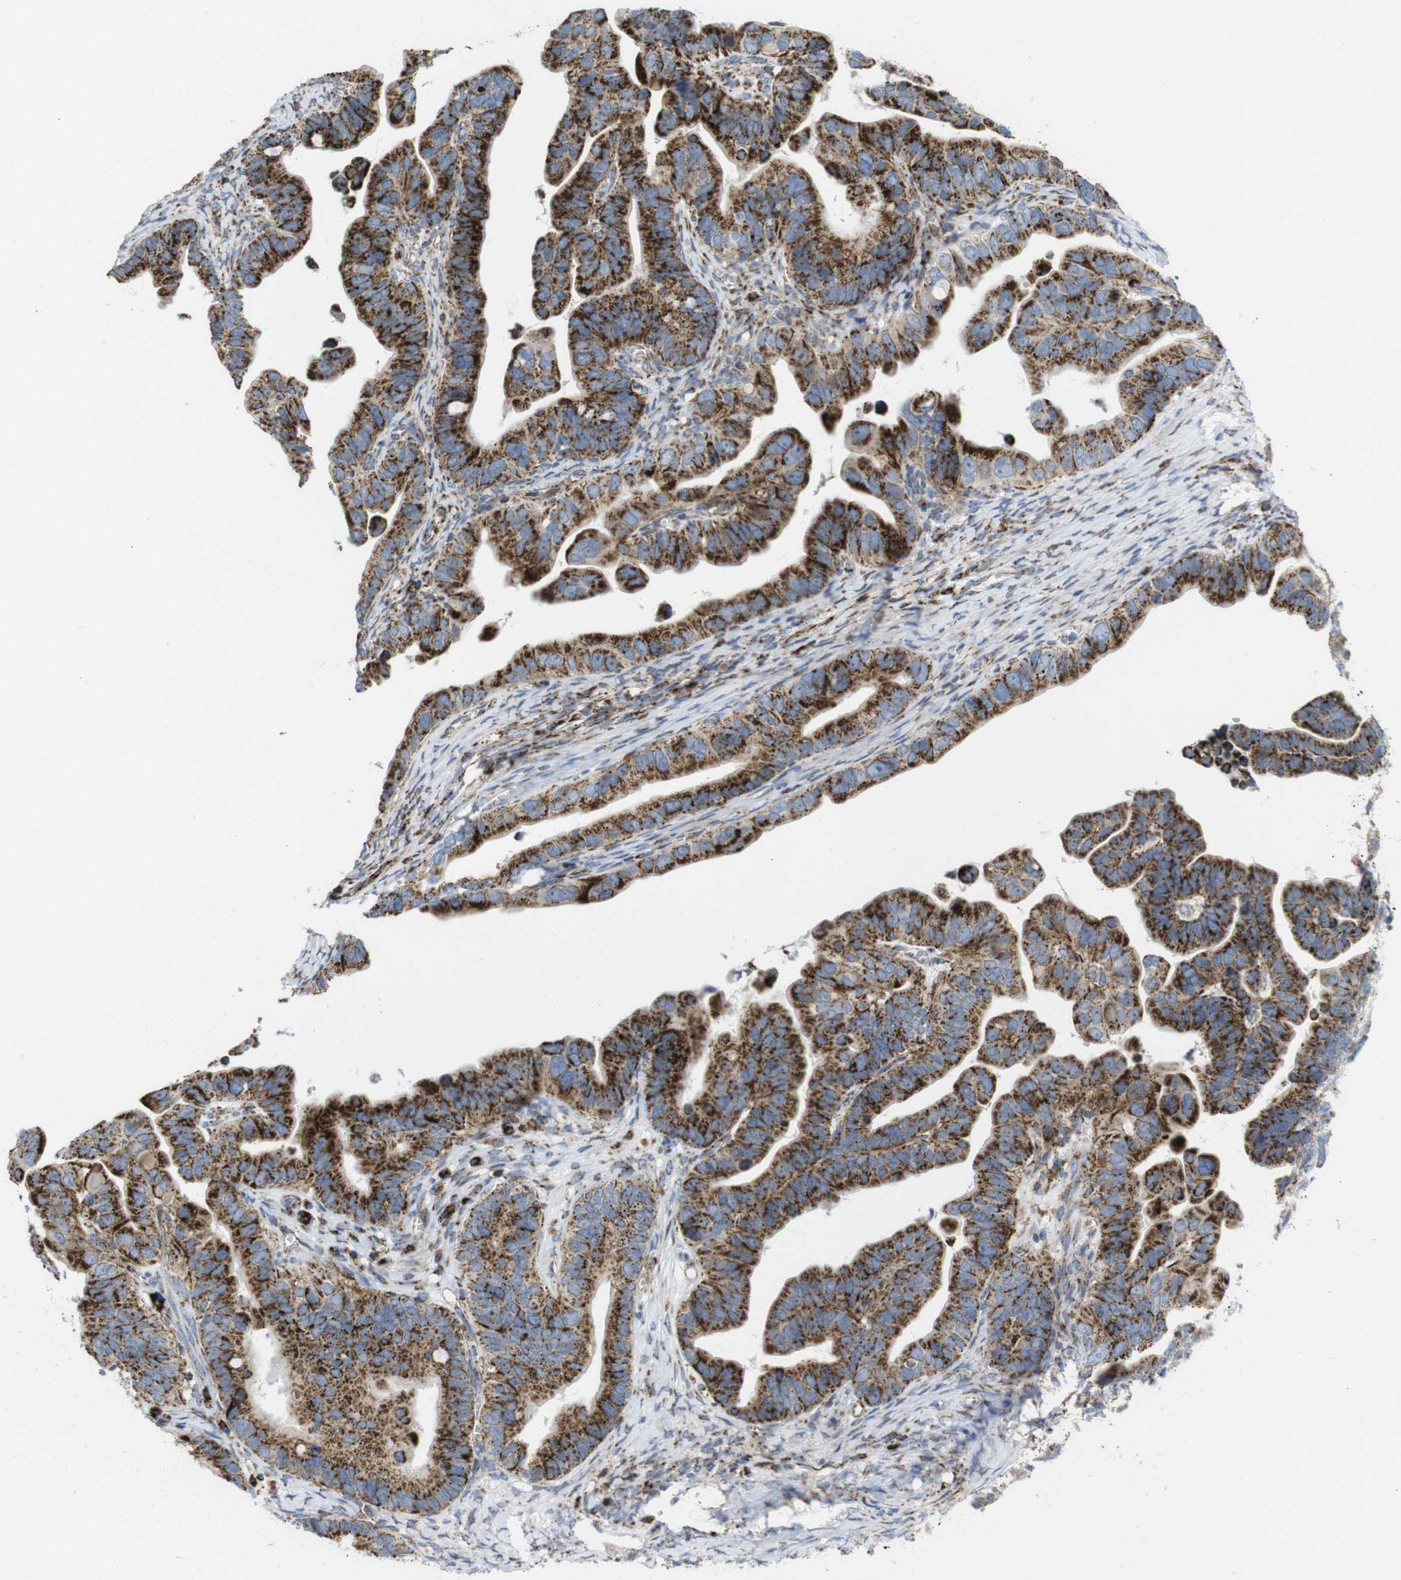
{"staining": {"intensity": "moderate", "quantity": ">75%", "location": "cytoplasmic/membranous"}, "tissue": "ovarian cancer", "cell_type": "Tumor cells", "image_type": "cancer", "snomed": [{"axis": "morphology", "description": "Cystadenocarcinoma, serous, NOS"}, {"axis": "topography", "description": "Ovary"}], "caption": "Immunohistochemistry (DAB (3,3'-diaminobenzidine)) staining of human ovarian cancer exhibits moderate cytoplasmic/membranous protein expression in approximately >75% of tumor cells.", "gene": "TMEM192", "patient": {"sex": "female", "age": 56}}